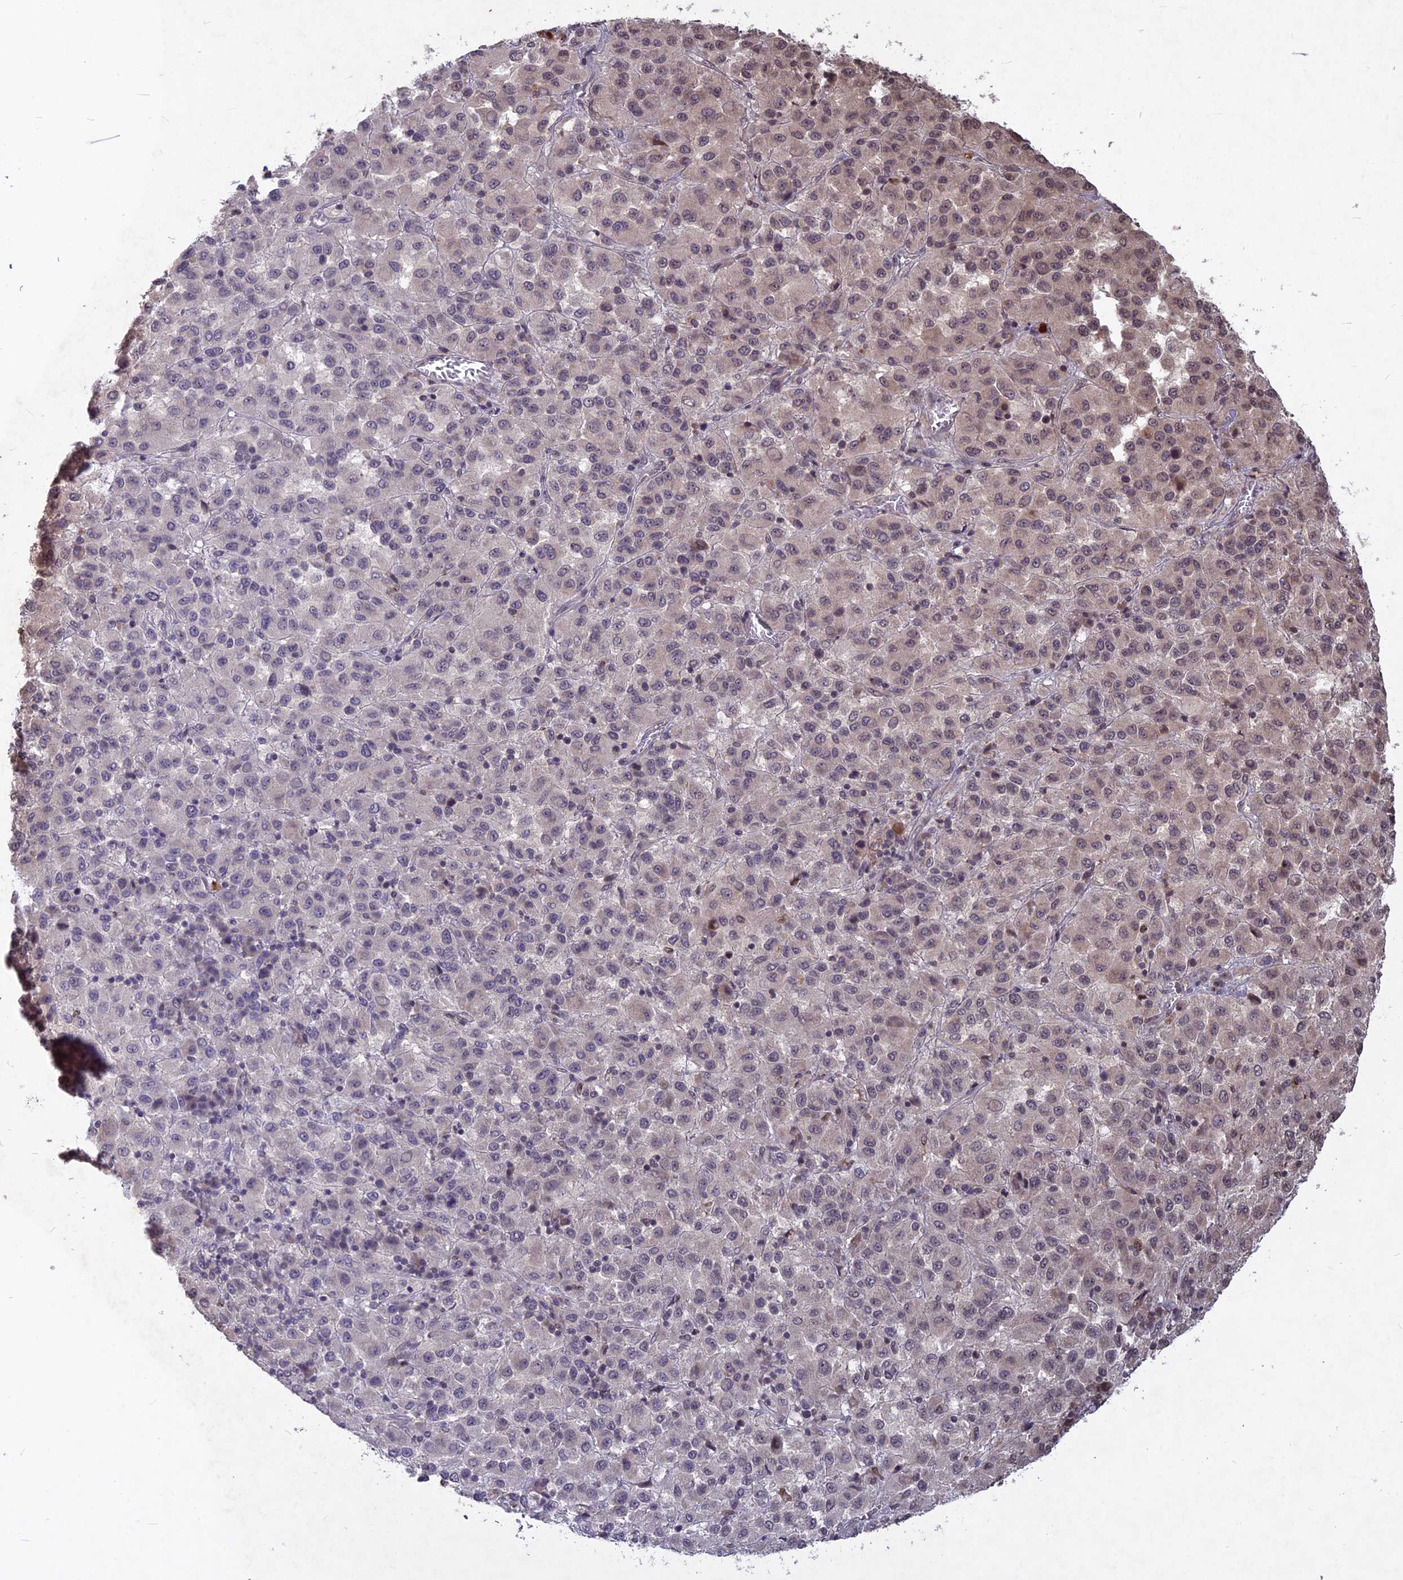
{"staining": {"intensity": "weak", "quantity": "25%-75%", "location": "nuclear"}, "tissue": "melanoma", "cell_type": "Tumor cells", "image_type": "cancer", "snomed": [{"axis": "morphology", "description": "Malignant melanoma, Metastatic site"}, {"axis": "topography", "description": "Lung"}], "caption": "Immunohistochemical staining of human melanoma shows low levels of weak nuclear protein staining in approximately 25%-75% of tumor cells. Using DAB (3,3'-diaminobenzidine) (brown) and hematoxylin (blue) stains, captured at high magnification using brightfield microscopy.", "gene": "SRMS", "patient": {"sex": "male", "age": 64}}